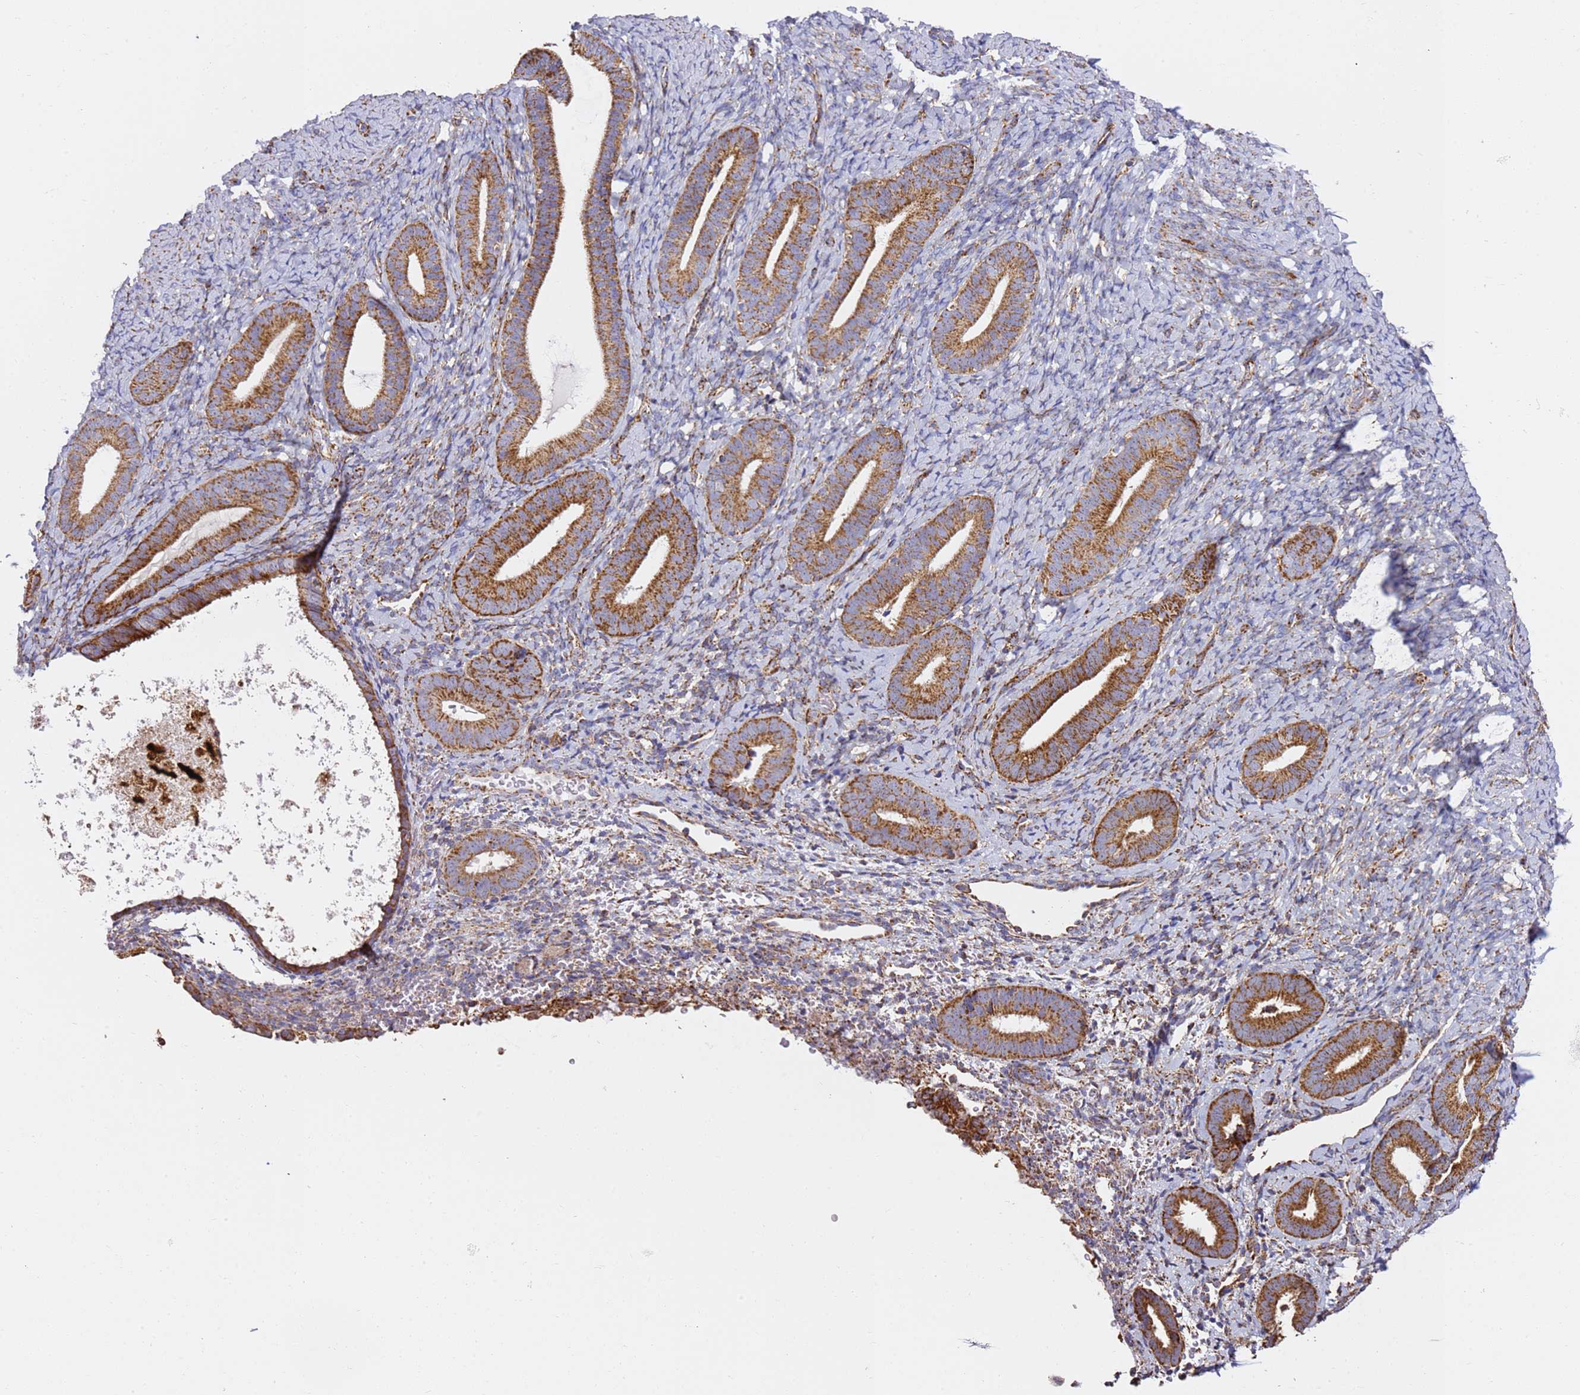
{"staining": {"intensity": "weak", "quantity": "25%-75%", "location": "cytoplasmic/membranous"}, "tissue": "endometrium", "cell_type": "Cells in endometrial stroma", "image_type": "normal", "snomed": [{"axis": "morphology", "description": "Normal tissue, NOS"}, {"axis": "topography", "description": "Endometrium"}], "caption": "Protein expression analysis of benign human endometrium reveals weak cytoplasmic/membranous positivity in about 25%-75% of cells in endometrial stroma.", "gene": "NDUFA3", "patient": {"sex": "female", "age": 65}}